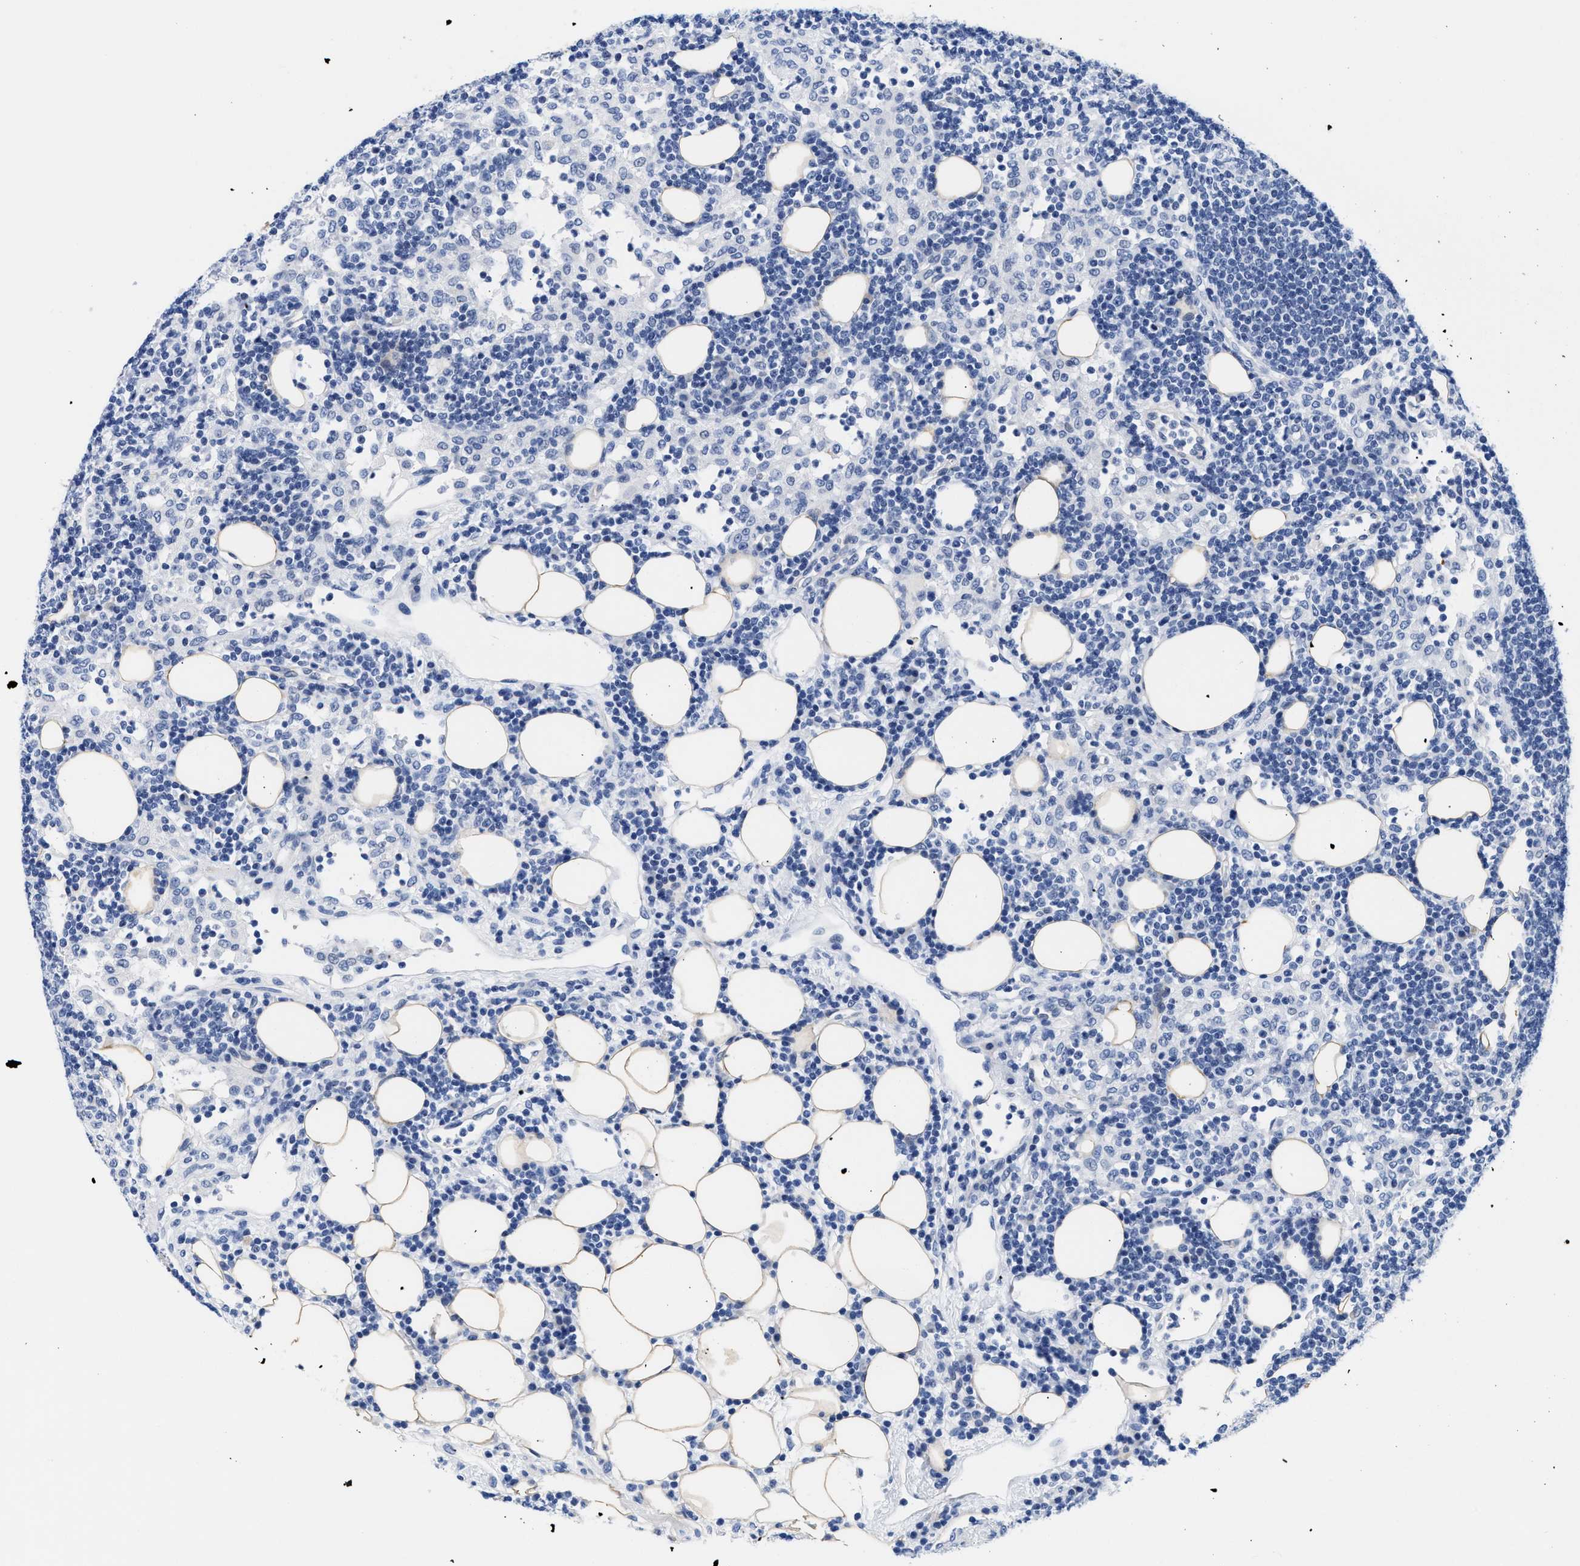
{"staining": {"intensity": "negative", "quantity": "none", "location": "none"}, "tissue": "lymph node", "cell_type": "Germinal center cells", "image_type": "normal", "snomed": [{"axis": "morphology", "description": "Normal tissue, NOS"}, {"axis": "morphology", "description": "Carcinoid, malignant, NOS"}, {"axis": "topography", "description": "Lymph node"}], "caption": "An immunohistochemistry (IHC) image of benign lymph node is shown. There is no staining in germinal center cells of lymph node. (IHC, brightfield microscopy, high magnification).", "gene": "TRIM29", "patient": {"sex": "male", "age": 47}}